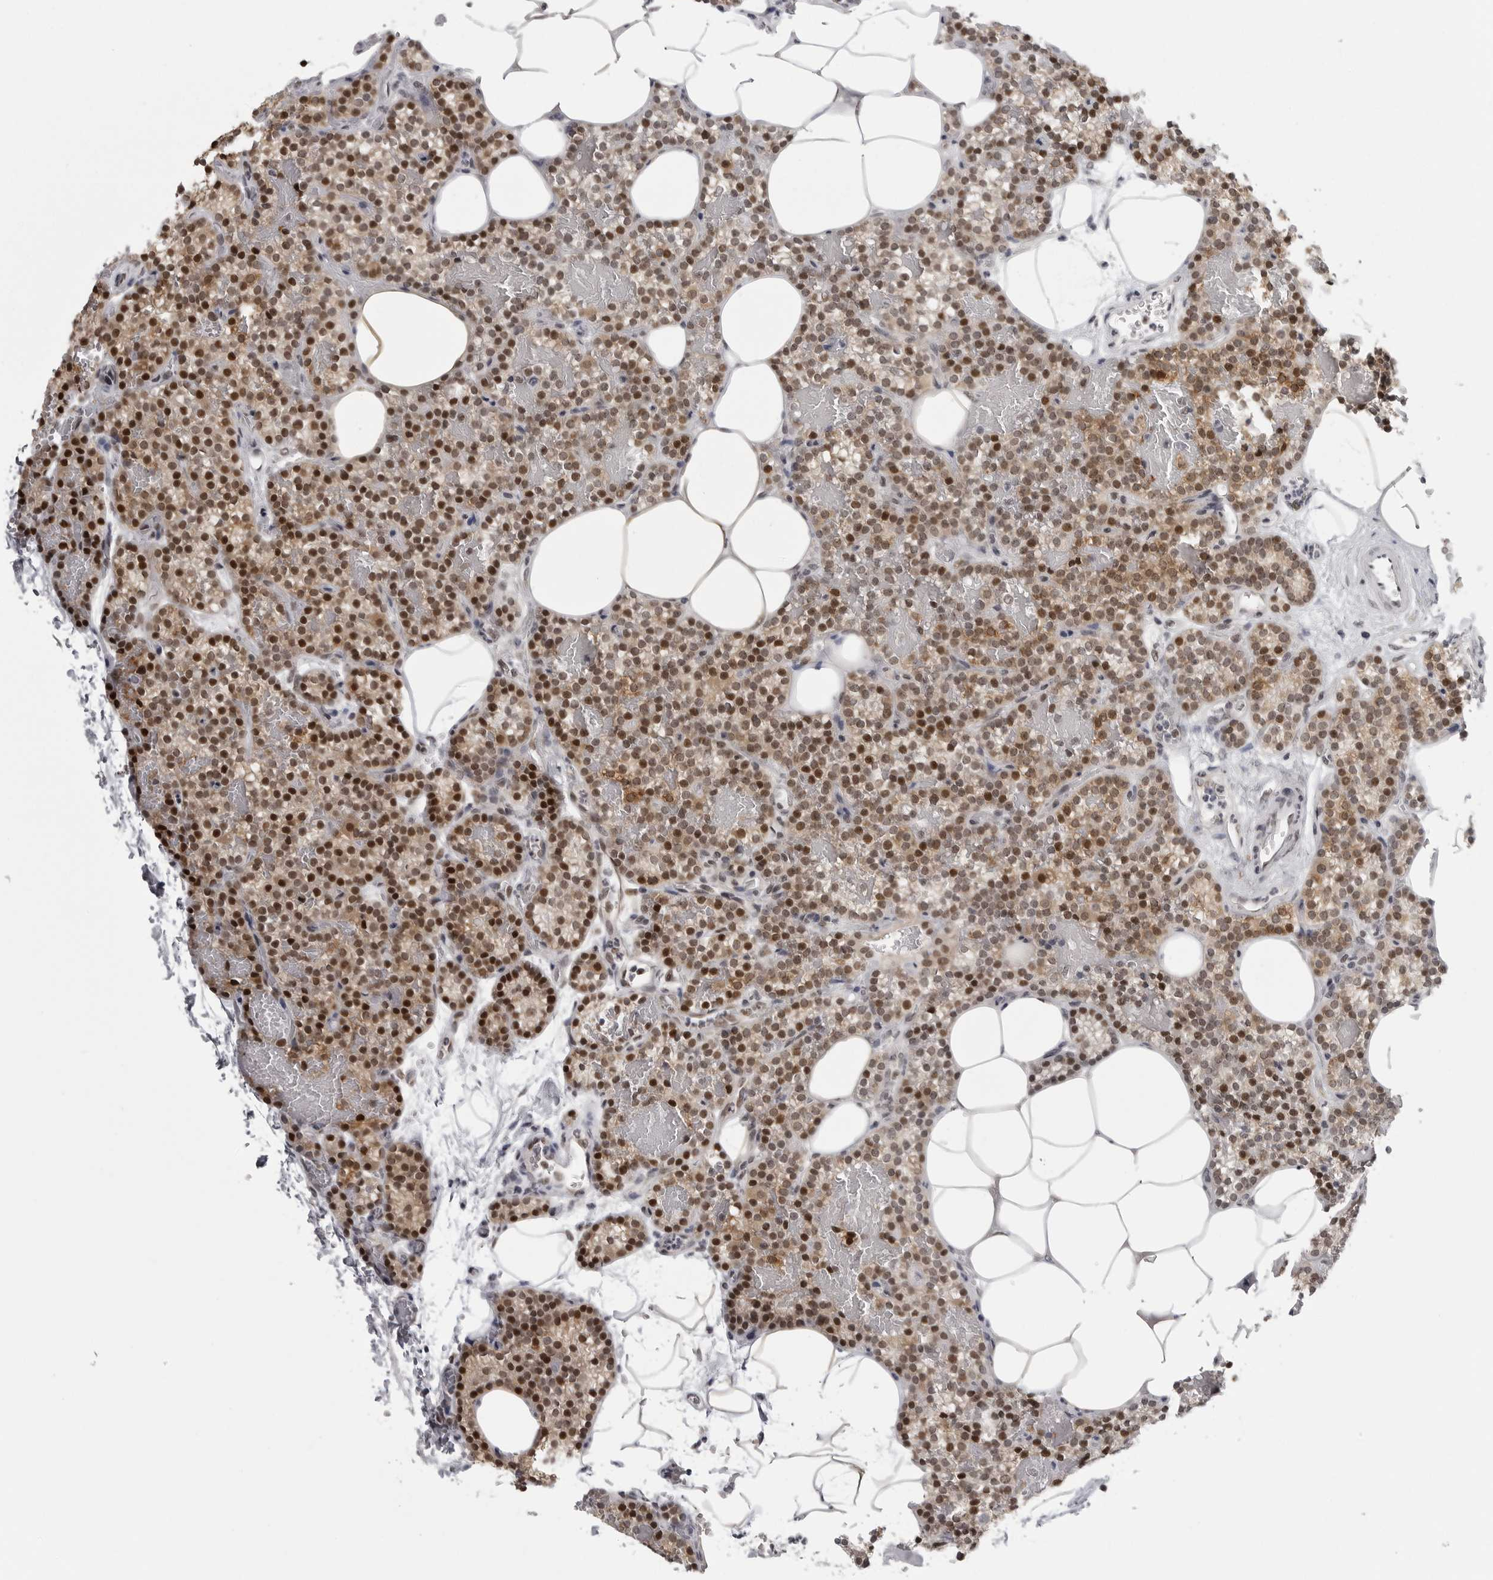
{"staining": {"intensity": "strong", "quantity": "25%-75%", "location": "nuclear"}, "tissue": "parathyroid gland", "cell_type": "Glandular cells", "image_type": "normal", "snomed": [{"axis": "morphology", "description": "Normal tissue, NOS"}, {"axis": "topography", "description": "Parathyroid gland"}], "caption": "Human parathyroid gland stained with a protein marker demonstrates strong staining in glandular cells.", "gene": "PRDM10", "patient": {"sex": "male", "age": 58}}